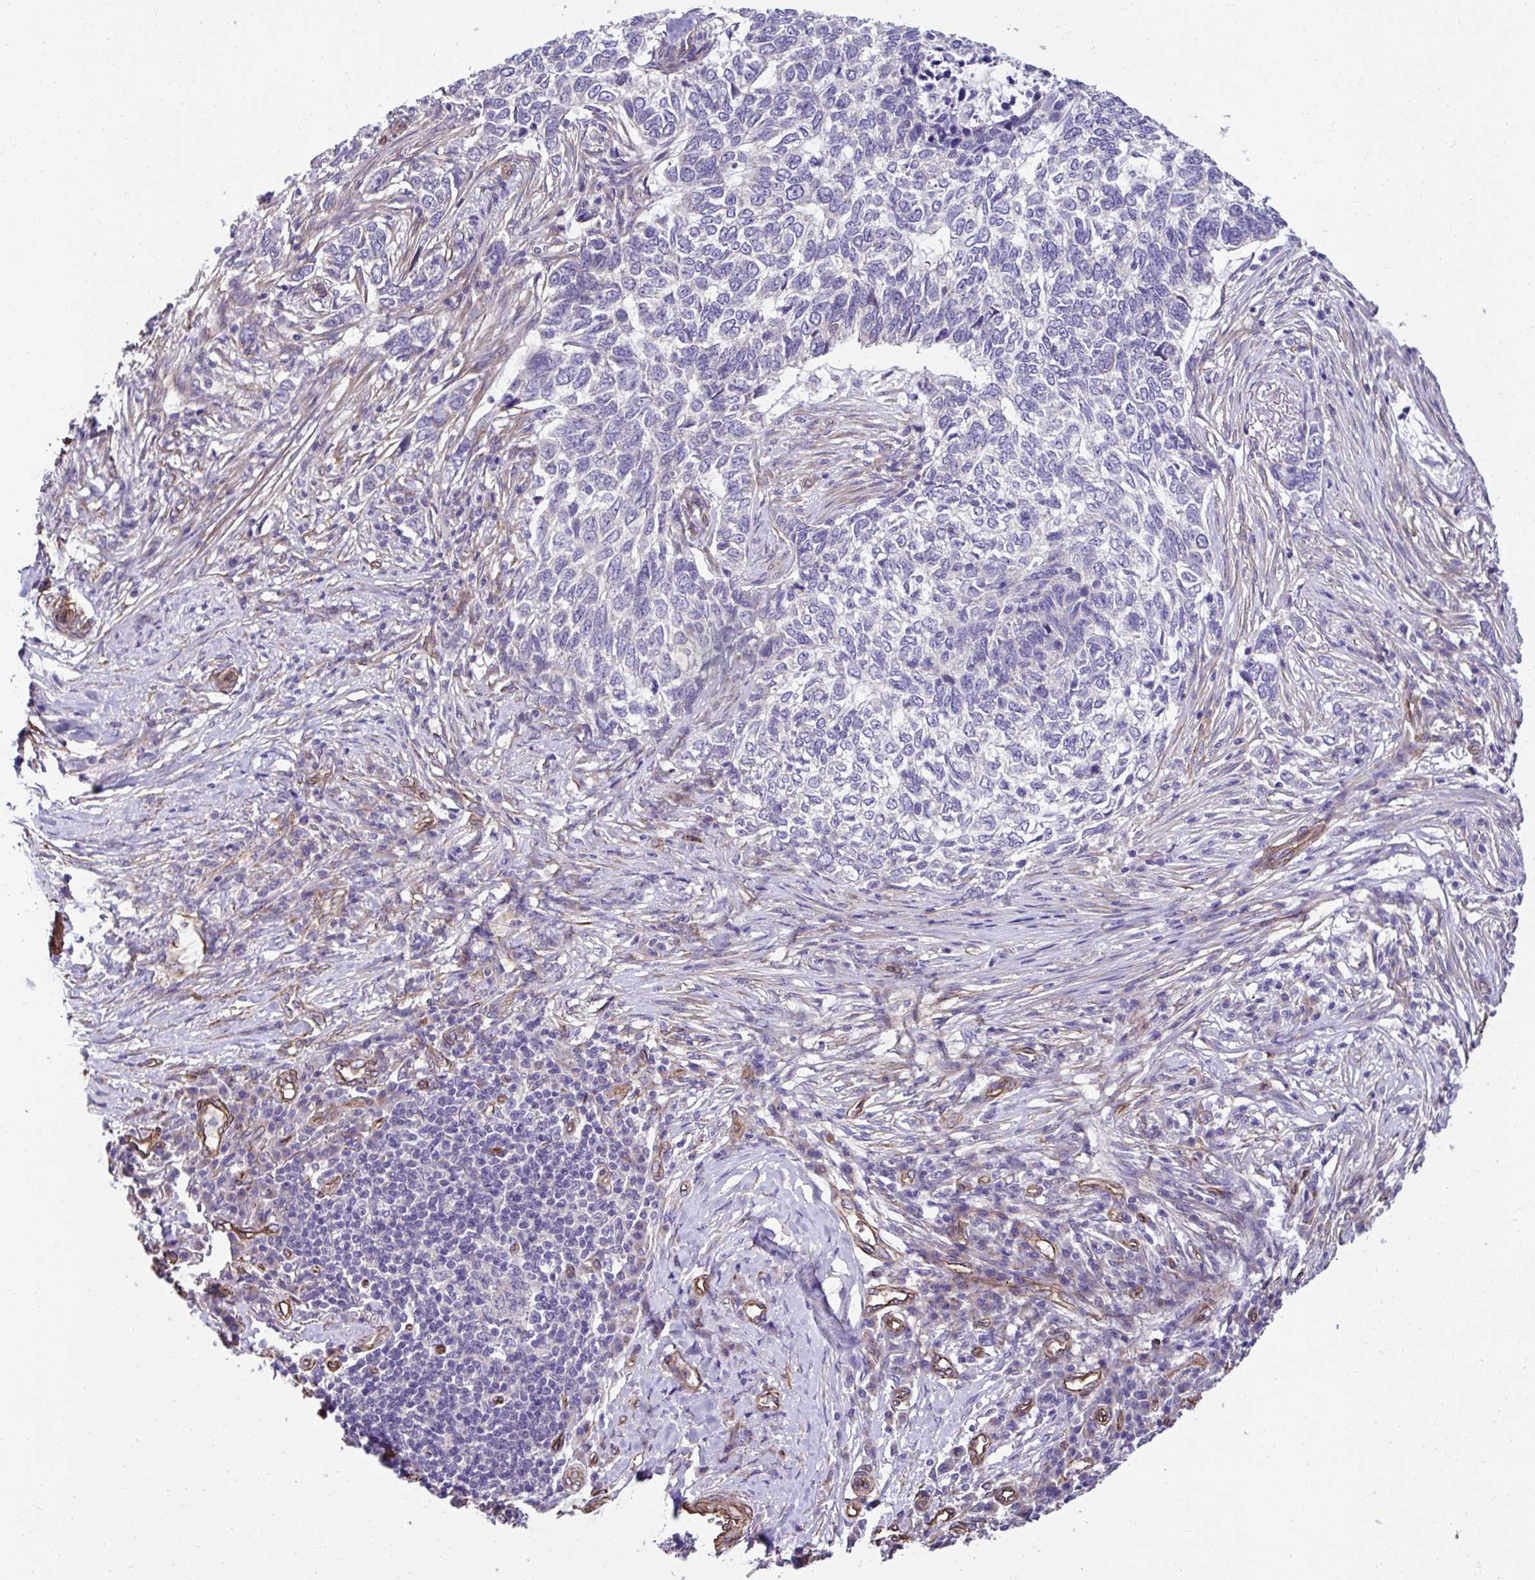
{"staining": {"intensity": "negative", "quantity": "none", "location": "none"}, "tissue": "skin cancer", "cell_type": "Tumor cells", "image_type": "cancer", "snomed": [{"axis": "morphology", "description": "Basal cell carcinoma"}, {"axis": "topography", "description": "Skin"}], "caption": "Tumor cells are negative for protein expression in human basal cell carcinoma (skin).", "gene": "TRIM52", "patient": {"sex": "female", "age": 65}}